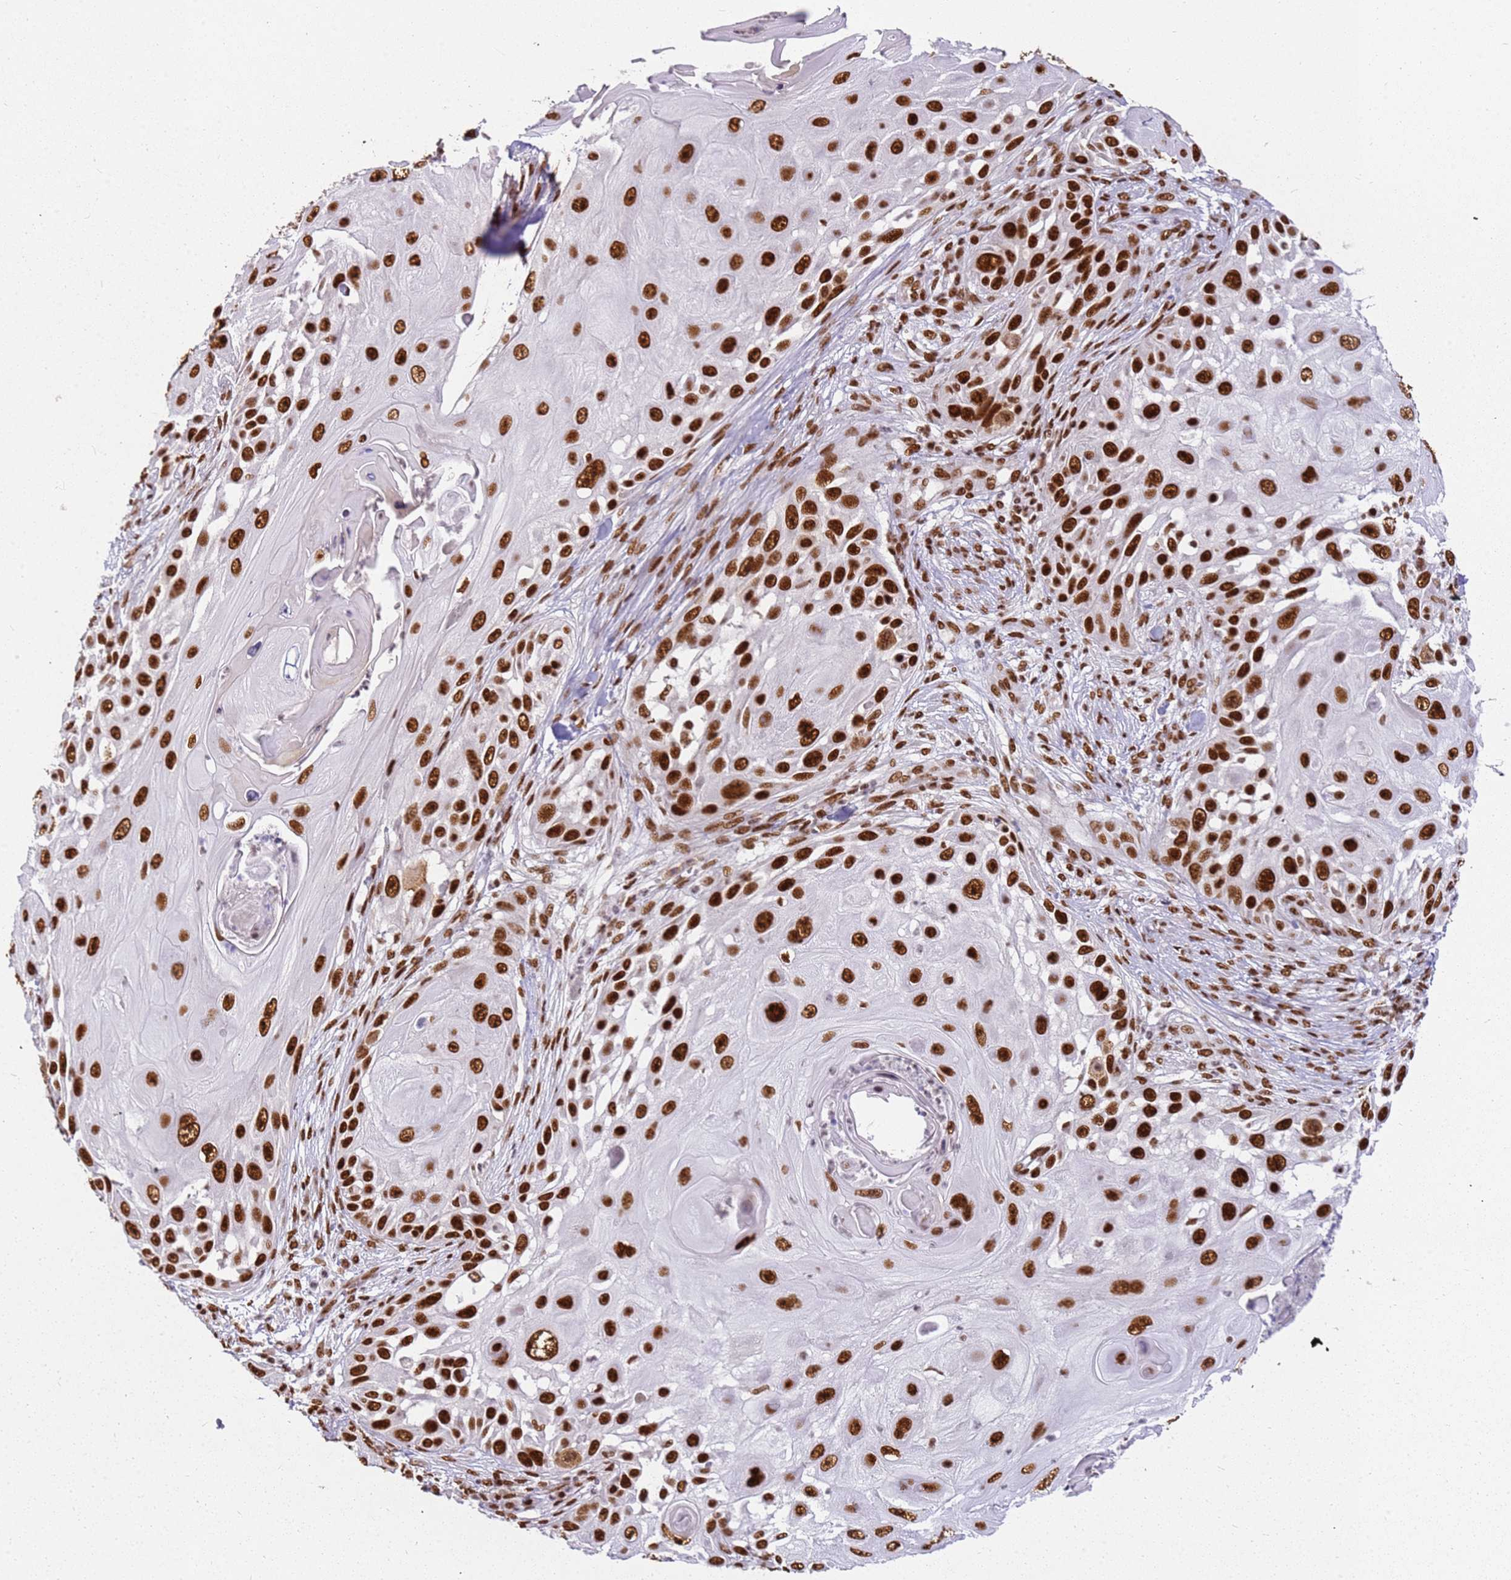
{"staining": {"intensity": "strong", "quantity": ">75%", "location": "nuclear"}, "tissue": "skin cancer", "cell_type": "Tumor cells", "image_type": "cancer", "snomed": [{"axis": "morphology", "description": "Squamous cell carcinoma, NOS"}, {"axis": "topography", "description": "Skin"}], "caption": "IHC histopathology image of neoplastic tissue: squamous cell carcinoma (skin) stained using IHC displays high levels of strong protein expression localized specifically in the nuclear of tumor cells, appearing as a nuclear brown color.", "gene": "TENT4A", "patient": {"sex": "female", "age": 44}}